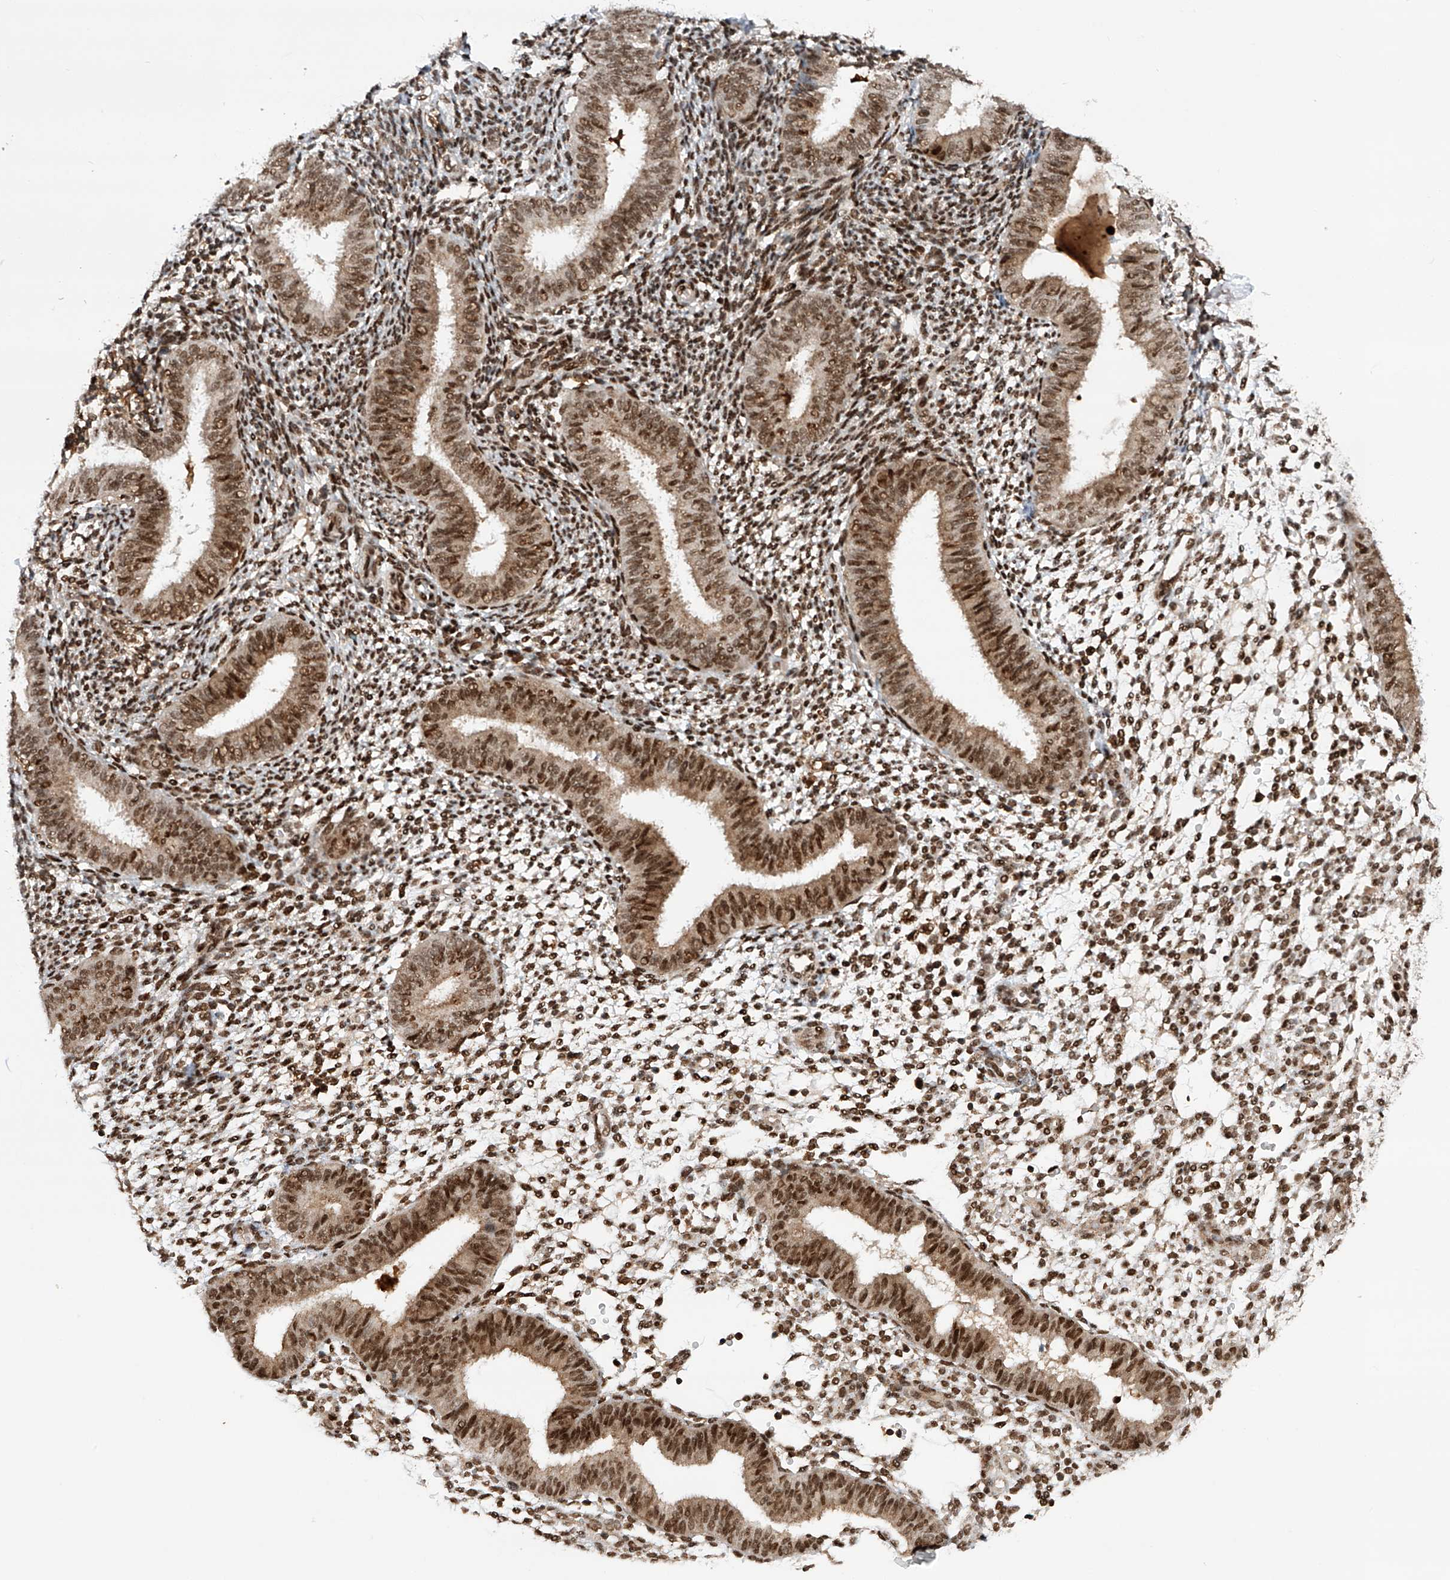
{"staining": {"intensity": "strong", "quantity": "25%-75%", "location": "nuclear"}, "tissue": "endometrium", "cell_type": "Cells in endometrial stroma", "image_type": "normal", "snomed": [{"axis": "morphology", "description": "Normal tissue, NOS"}, {"axis": "topography", "description": "Uterus"}, {"axis": "topography", "description": "Endometrium"}], "caption": "The micrograph reveals a brown stain indicating the presence of a protein in the nuclear of cells in endometrial stroma in endometrium.", "gene": "ZNF280D", "patient": {"sex": "female", "age": 48}}